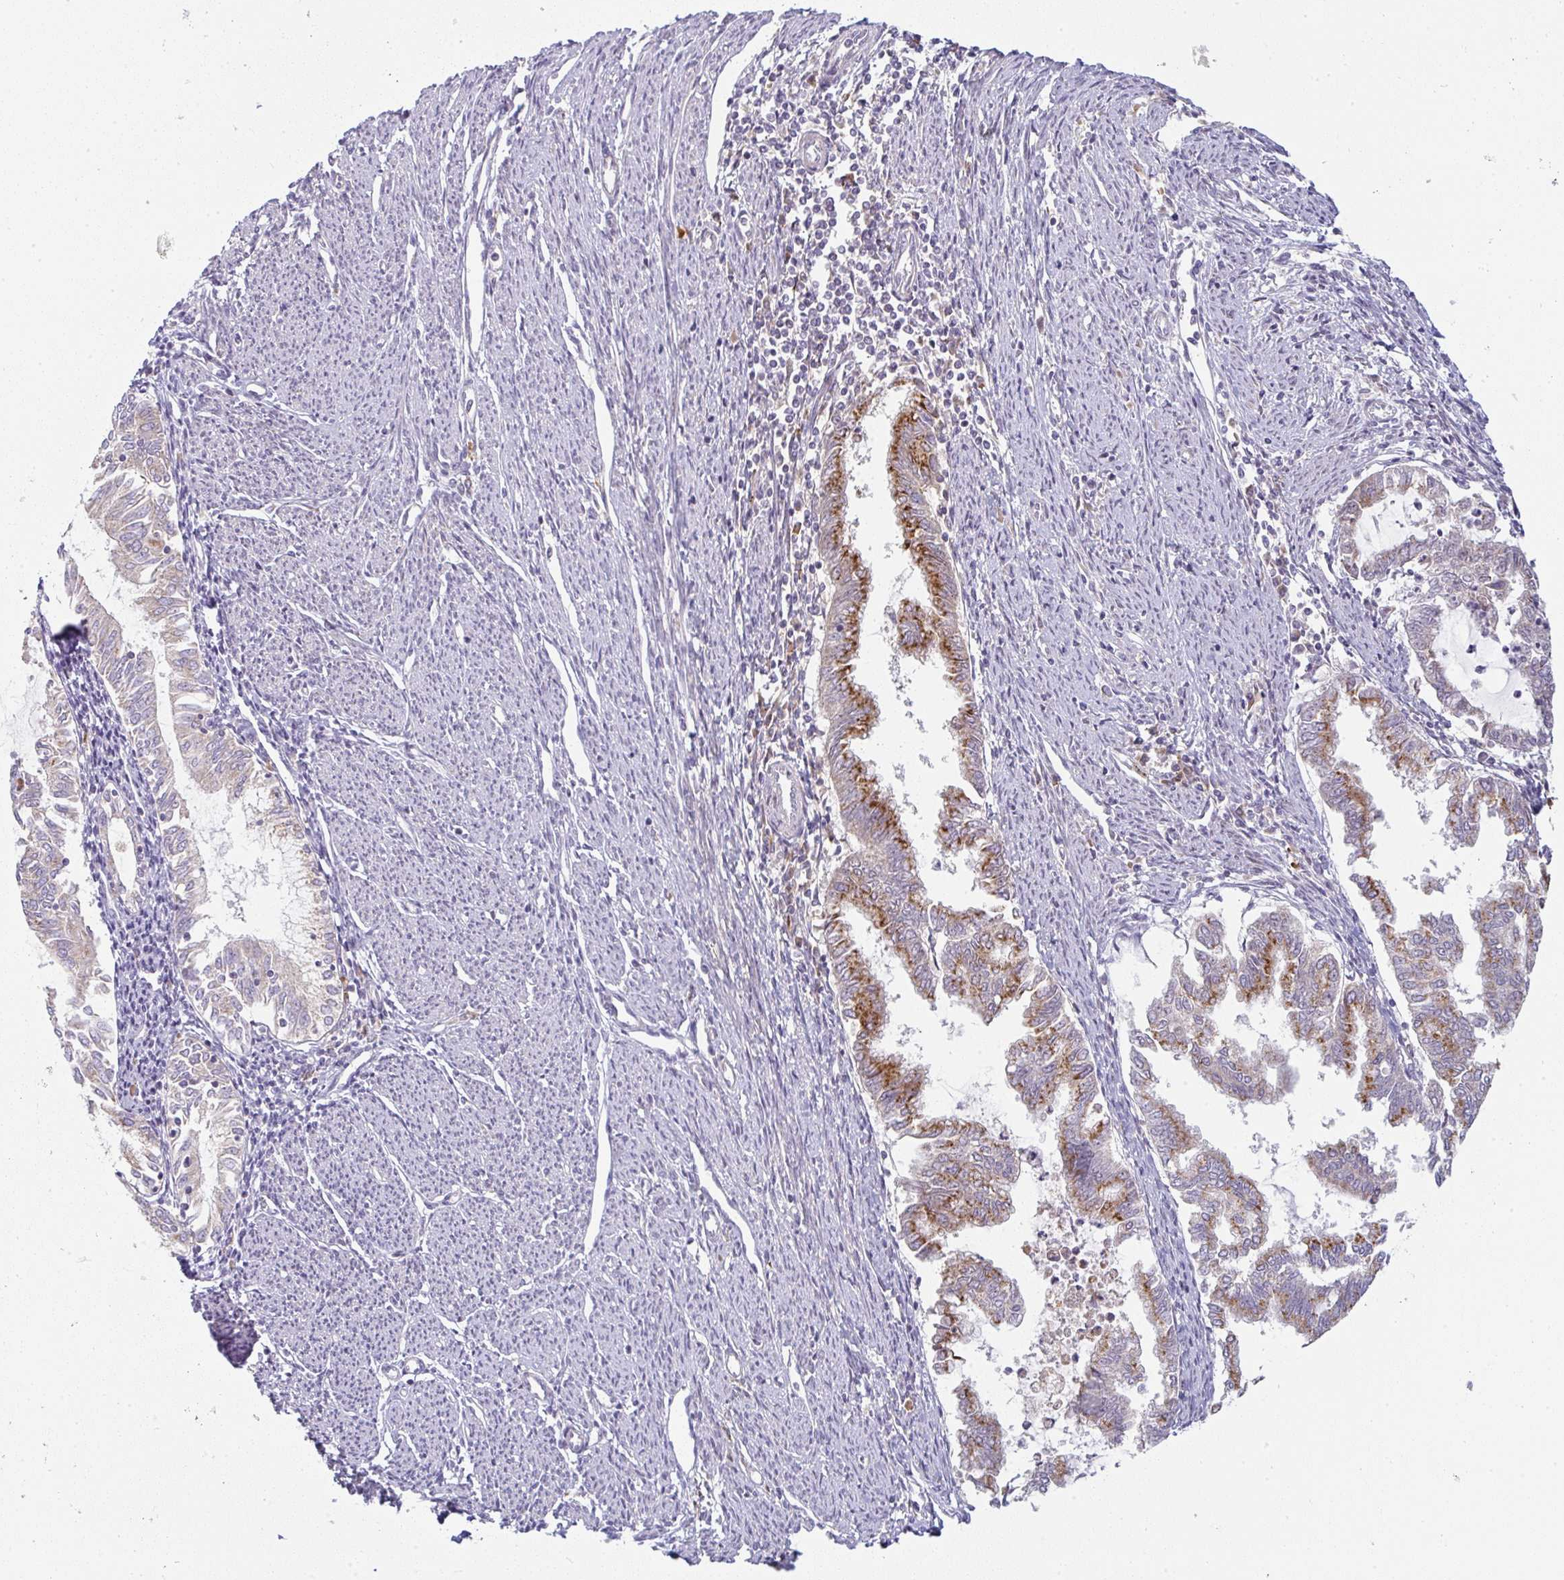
{"staining": {"intensity": "strong", "quantity": "25%-75%", "location": "cytoplasmic/membranous"}, "tissue": "endometrial cancer", "cell_type": "Tumor cells", "image_type": "cancer", "snomed": [{"axis": "morphology", "description": "Adenocarcinoma, NOS"}, {"axis": "topography", "description": "Endometrium"}], "caption": "There is high levels of strong cytoplasmic/membranous expression in tumor cells of adenocarcinoma (endometrial), as demonstrated by immunohistochemical staining (brown color).", "gene": "MOB1A", "patient": {"sex": "female", "age": 79}}